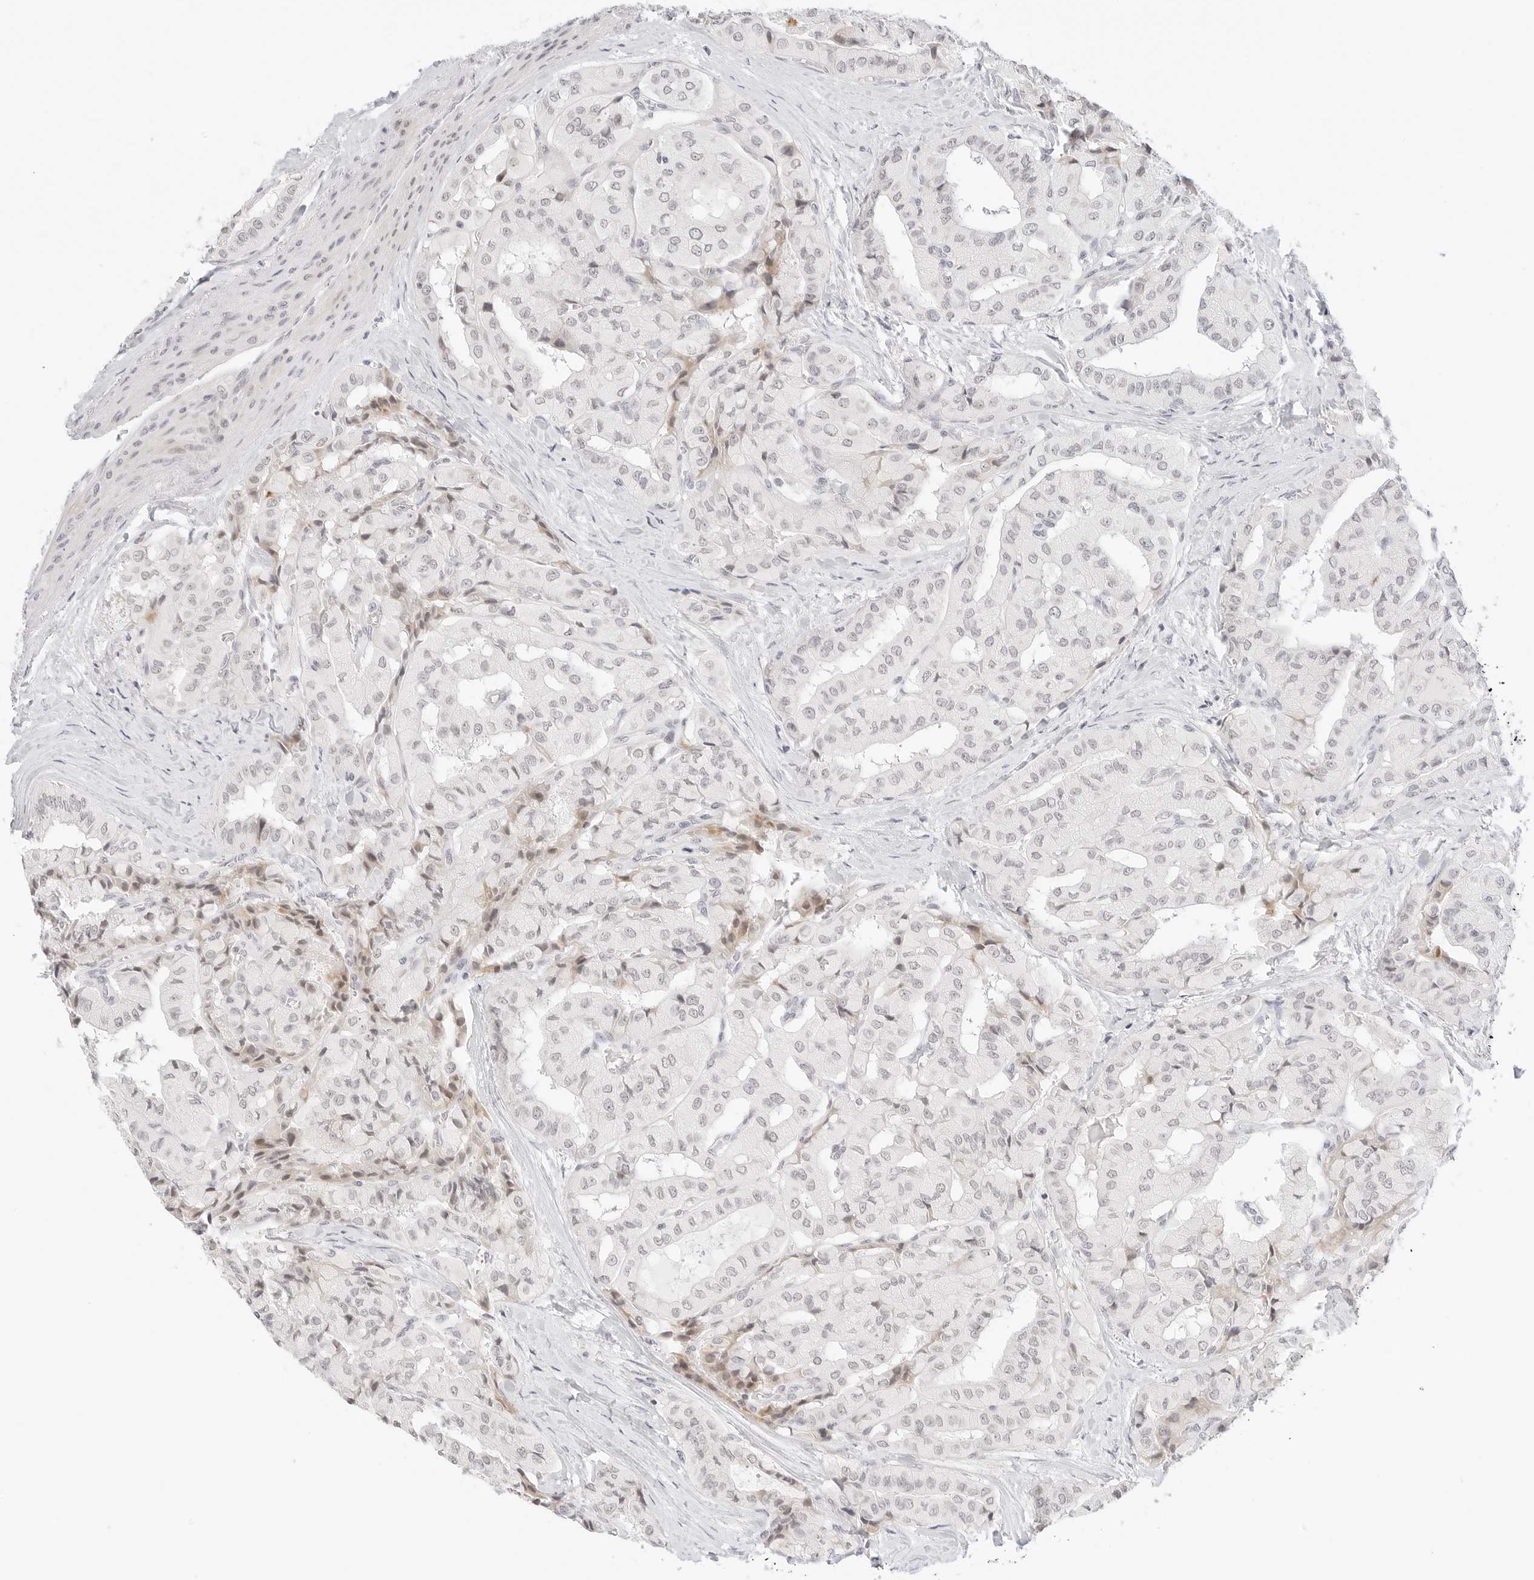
{"staining": {"intensity": "negative", "quantity": "none", "location": "none"}, "tissue": "thyroid cancer", "cell_type": "Tumor cells", "image_type": "cancer", "snomed": [{"axis": "morphology", "description": "Papillary adenocarcinoma, NOS"}, {"axis": "topography", "description": "Thyroid gland"}], "caption": "The immunohistochemistry micrograph has no significant staining in tumor cells of thyroid cancer tissue. The staining was performed using DAB to visualize the protein expression in brown, while the nuclei were stained in blue with hematoxylin (Magnification: 20x).", "gene": "XKR4", "patient": {"sex": "female", "age": 59}}